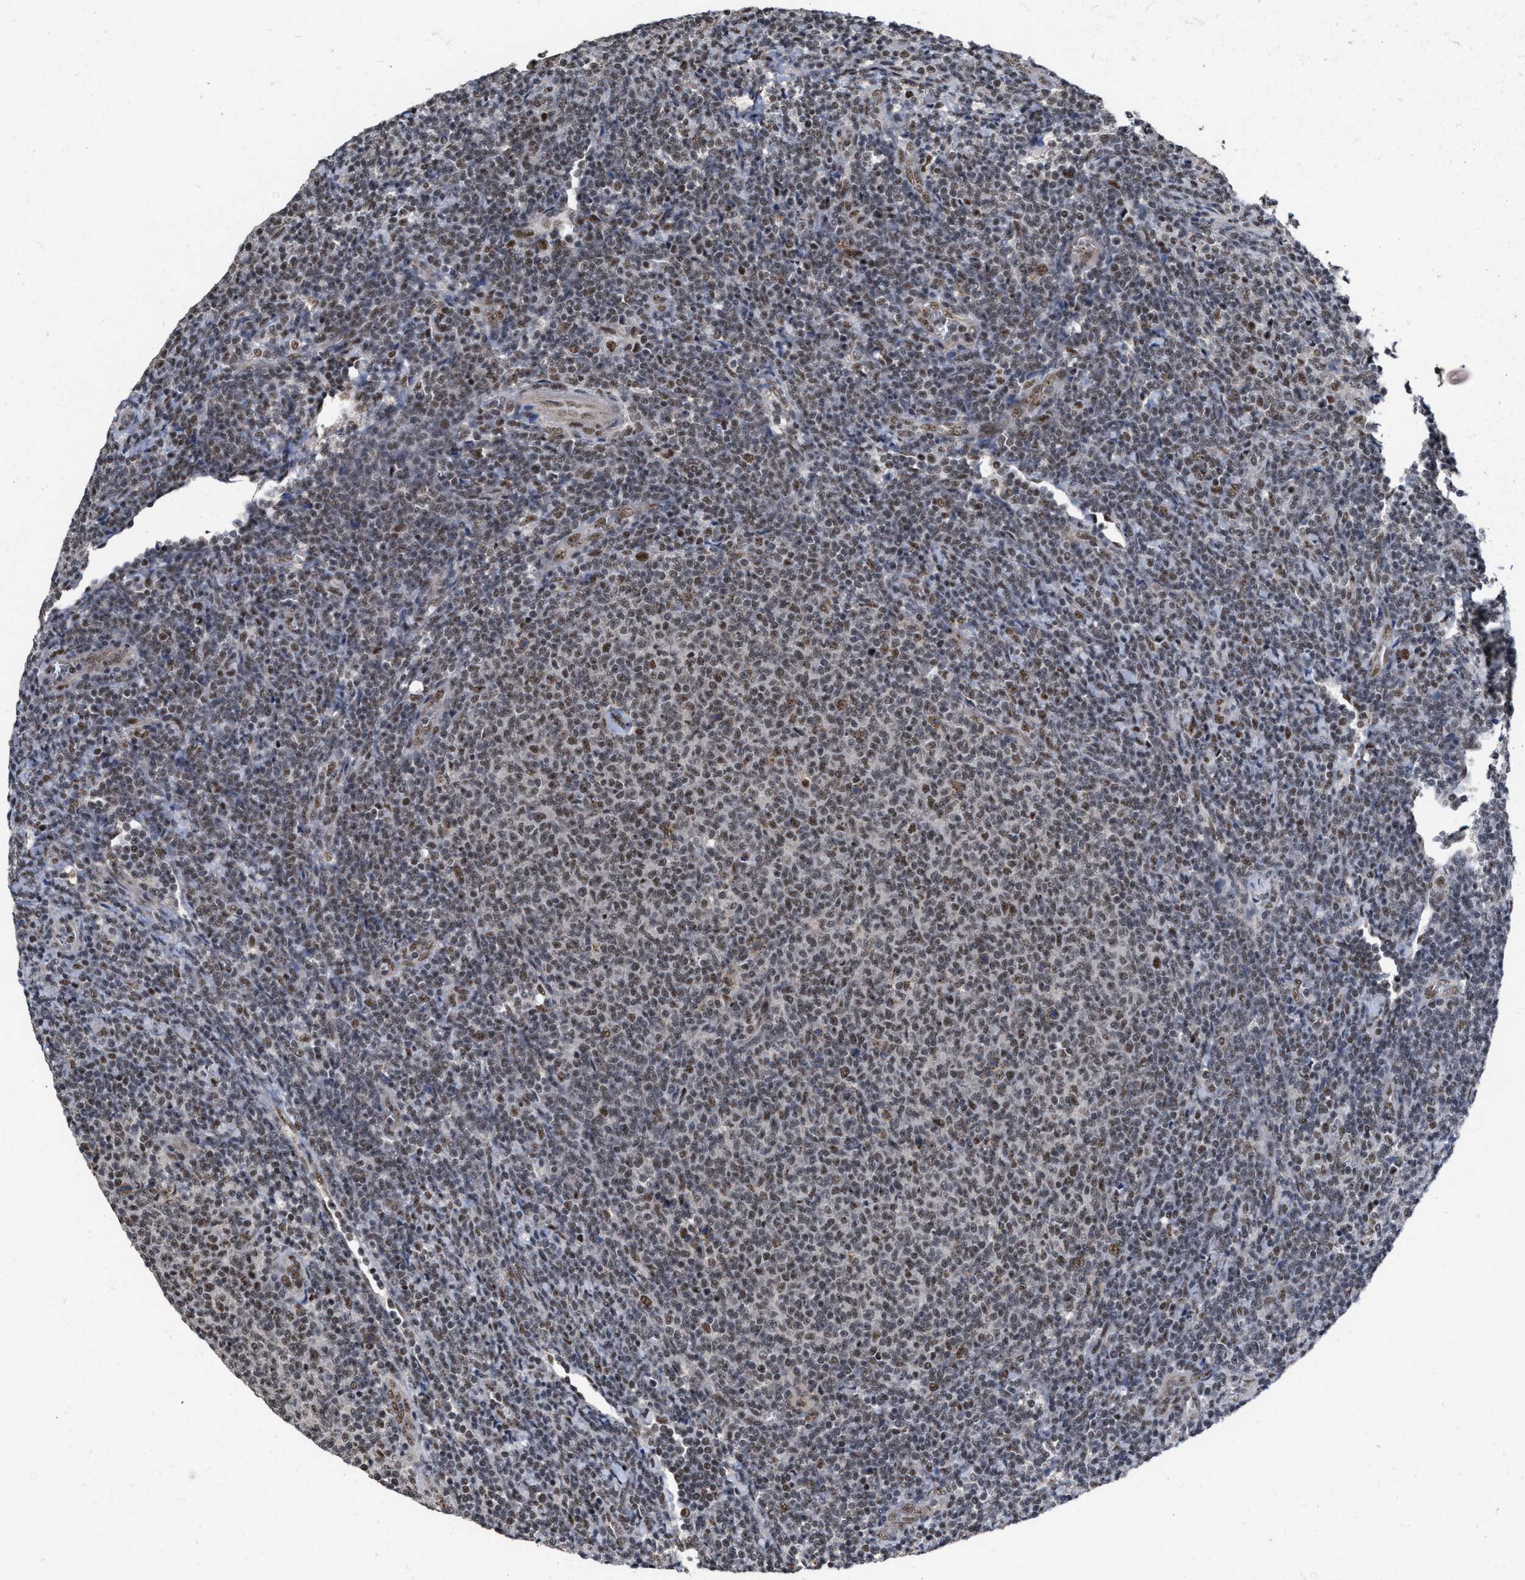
{"staining": {"intensity": "moderate", "quantity": ">75%", "location": "nuclear"}, "tissue": "lymphoma", "cell_type": "Tumor cells", "image_type": "cancer", "snomed": [{"axis": "morphology", "description": "Malignant lymphoma, non-Hodgkin's type, Low grade"}, {"axis": "topography", "description": "Lymph node"}], "caption": "This micrograph reveals IHC staining of human lymphoma, with medium moderate nuclear positivity in approximately >75% of tumor cells.", "gene": "EIF4A3", "patient": {"sex": "male", "age": 66}}